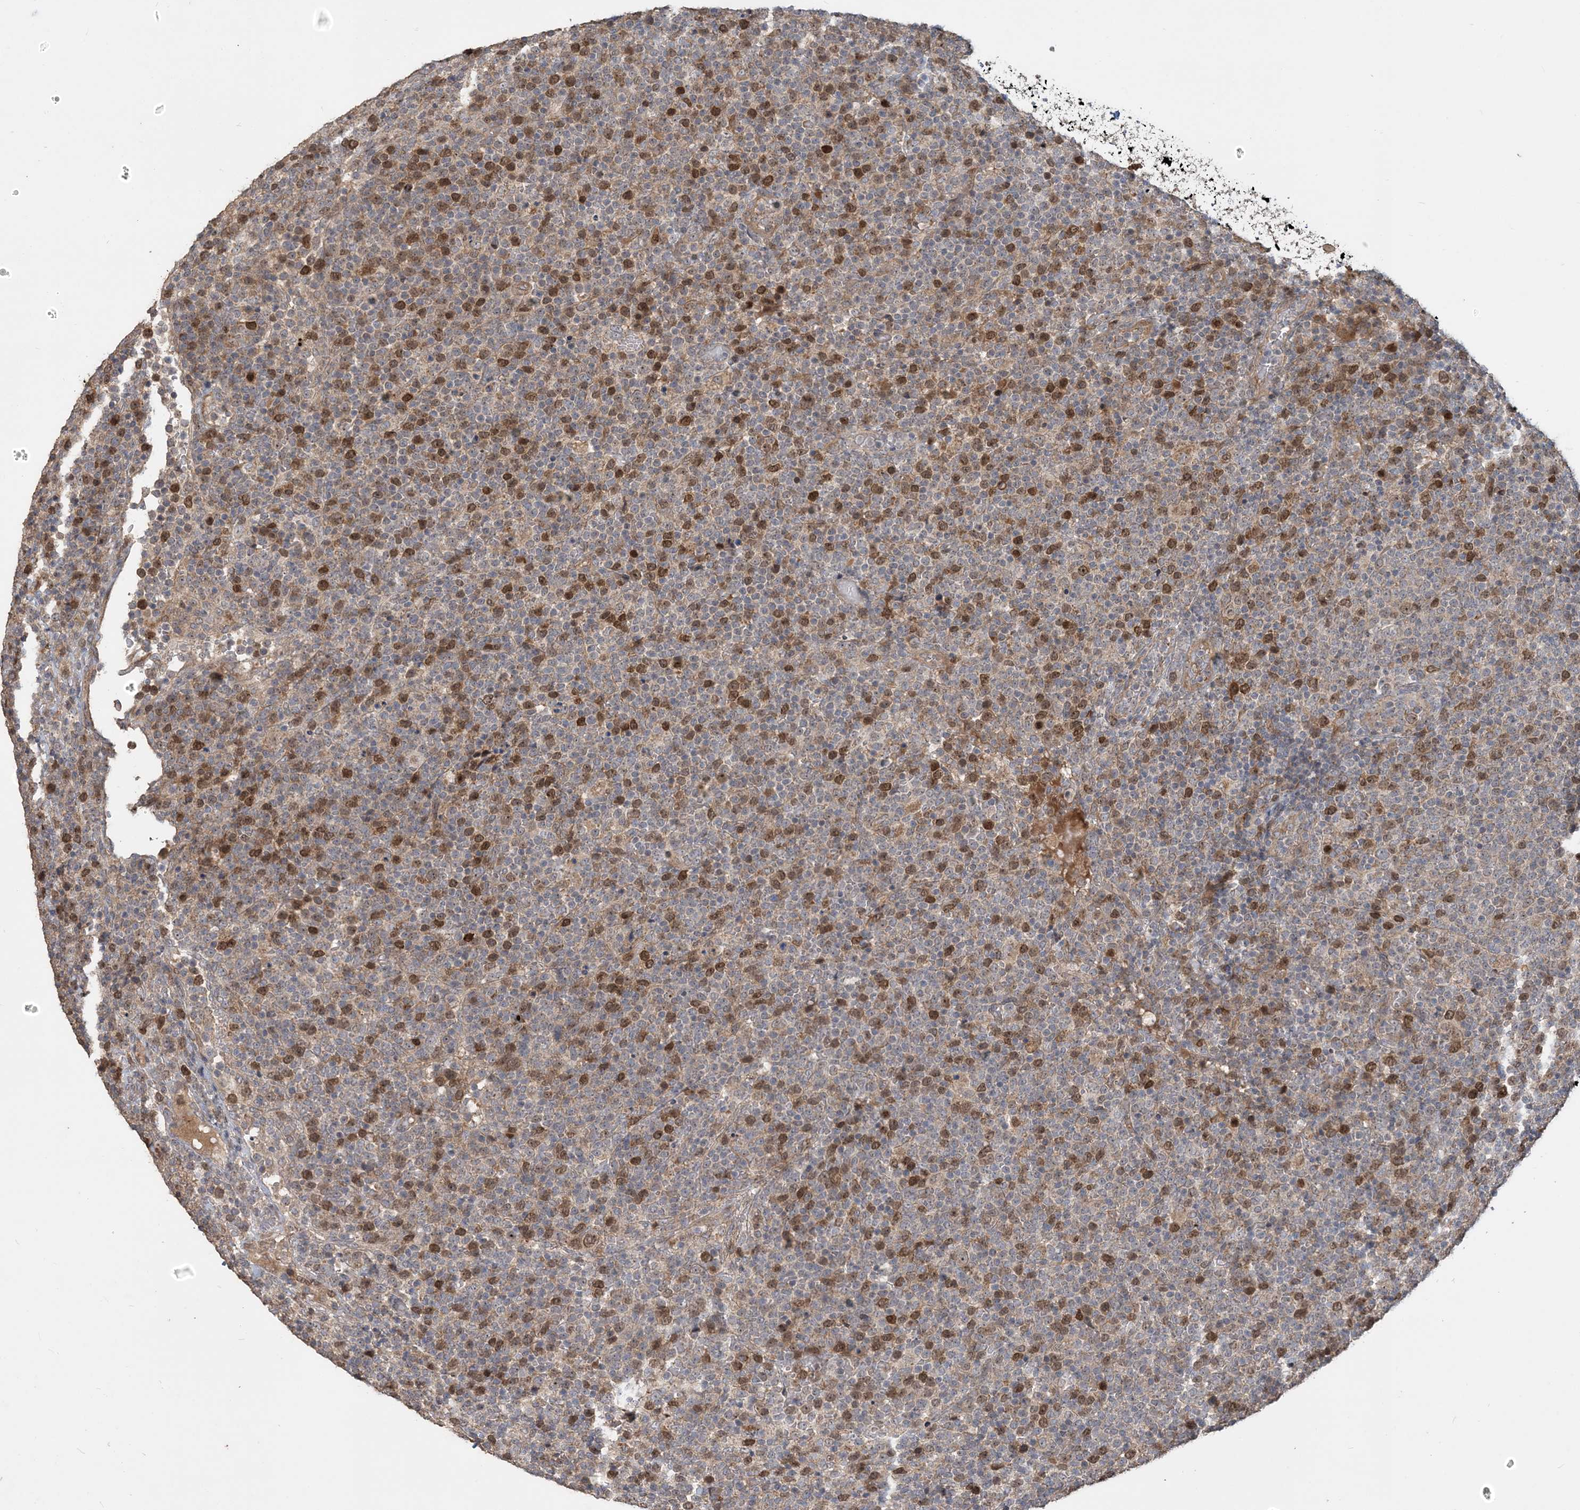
{"staining": {"intensity": "moderate", "quantity": "25%-75%", "location": "cytoplasmic/membranous,nuclear"}, "tissue": "lymphoma", "cell_type": "Tumor cells", "image_type": "cancer", "snomed": [{"axis": "morphology", "description": "Malignant lymphoma, non-Hodgkin's type, High grade"}, {"axis": "topography", "description": "Lymph node"}], "caption": "Protein expression analysis of human high-grade malignant lymphoma, non-Hodgkin's type reveals moderate cytoplasmic/membranous and nuclear expression in about 25%-75% of tumor cells.", "gene": "TRAIP", "patient": {"sex": "male", "age": 61}}